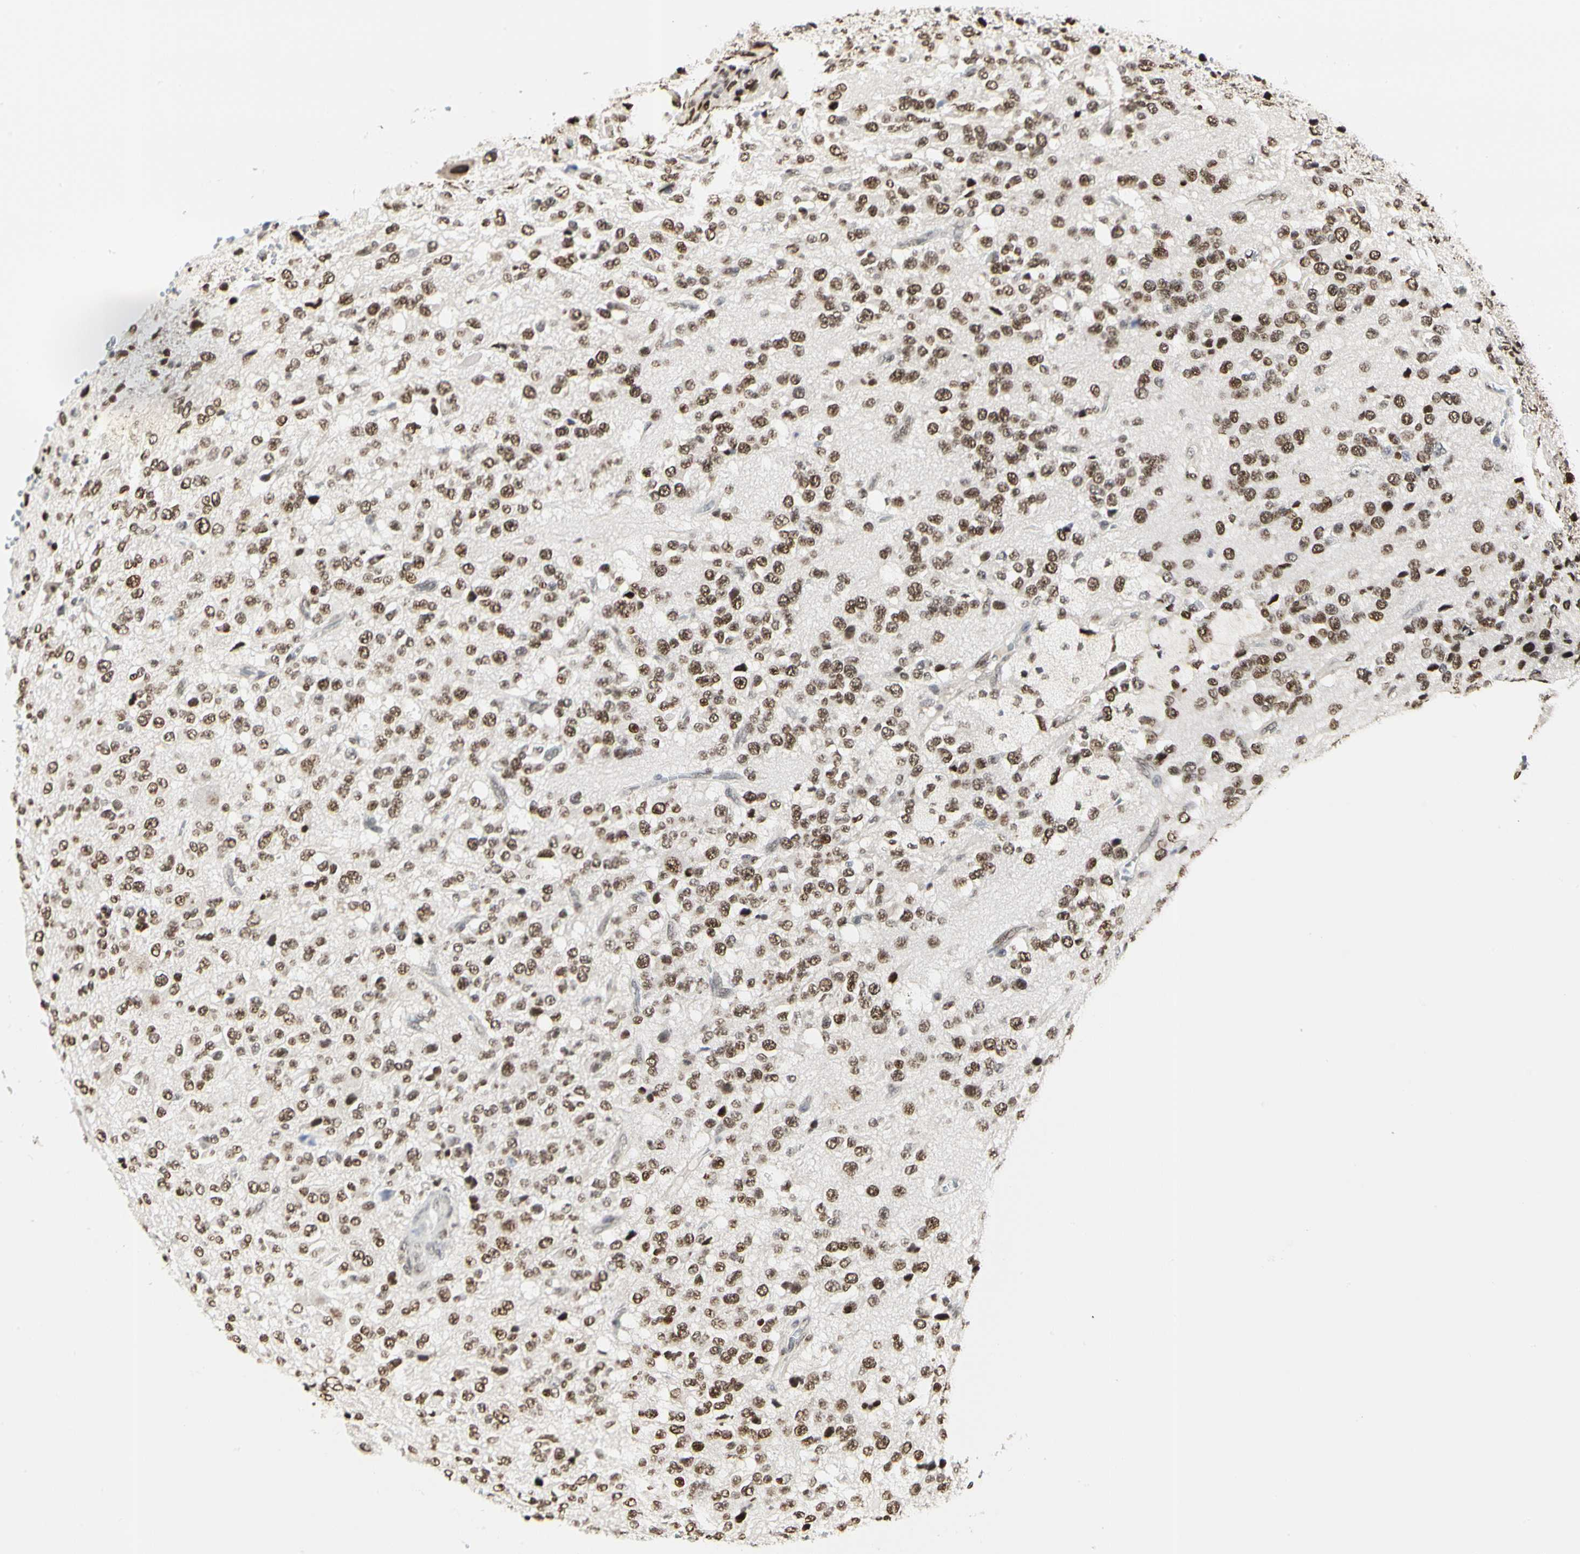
{"staining": {"intensity": "moderate", "quantity": ">75%", "location": "nuclear"}, "tissue": "glioma", "cell_type": "Tumor cells", "image_type": "cancer", "snomed": [{"axis": "morphology", "description": "Glioma, malignant, High grade"}, {"axis": "topography", "description": "pancreas cauda"}], "caption": "IHC image of human glioma stained for a protein (brown), which shows medium levels of moderate nuclear positivity in approximately >75% of tumor cells.", "gene": "PRMT3", "patient": {"sex": "male", "age": 60}}